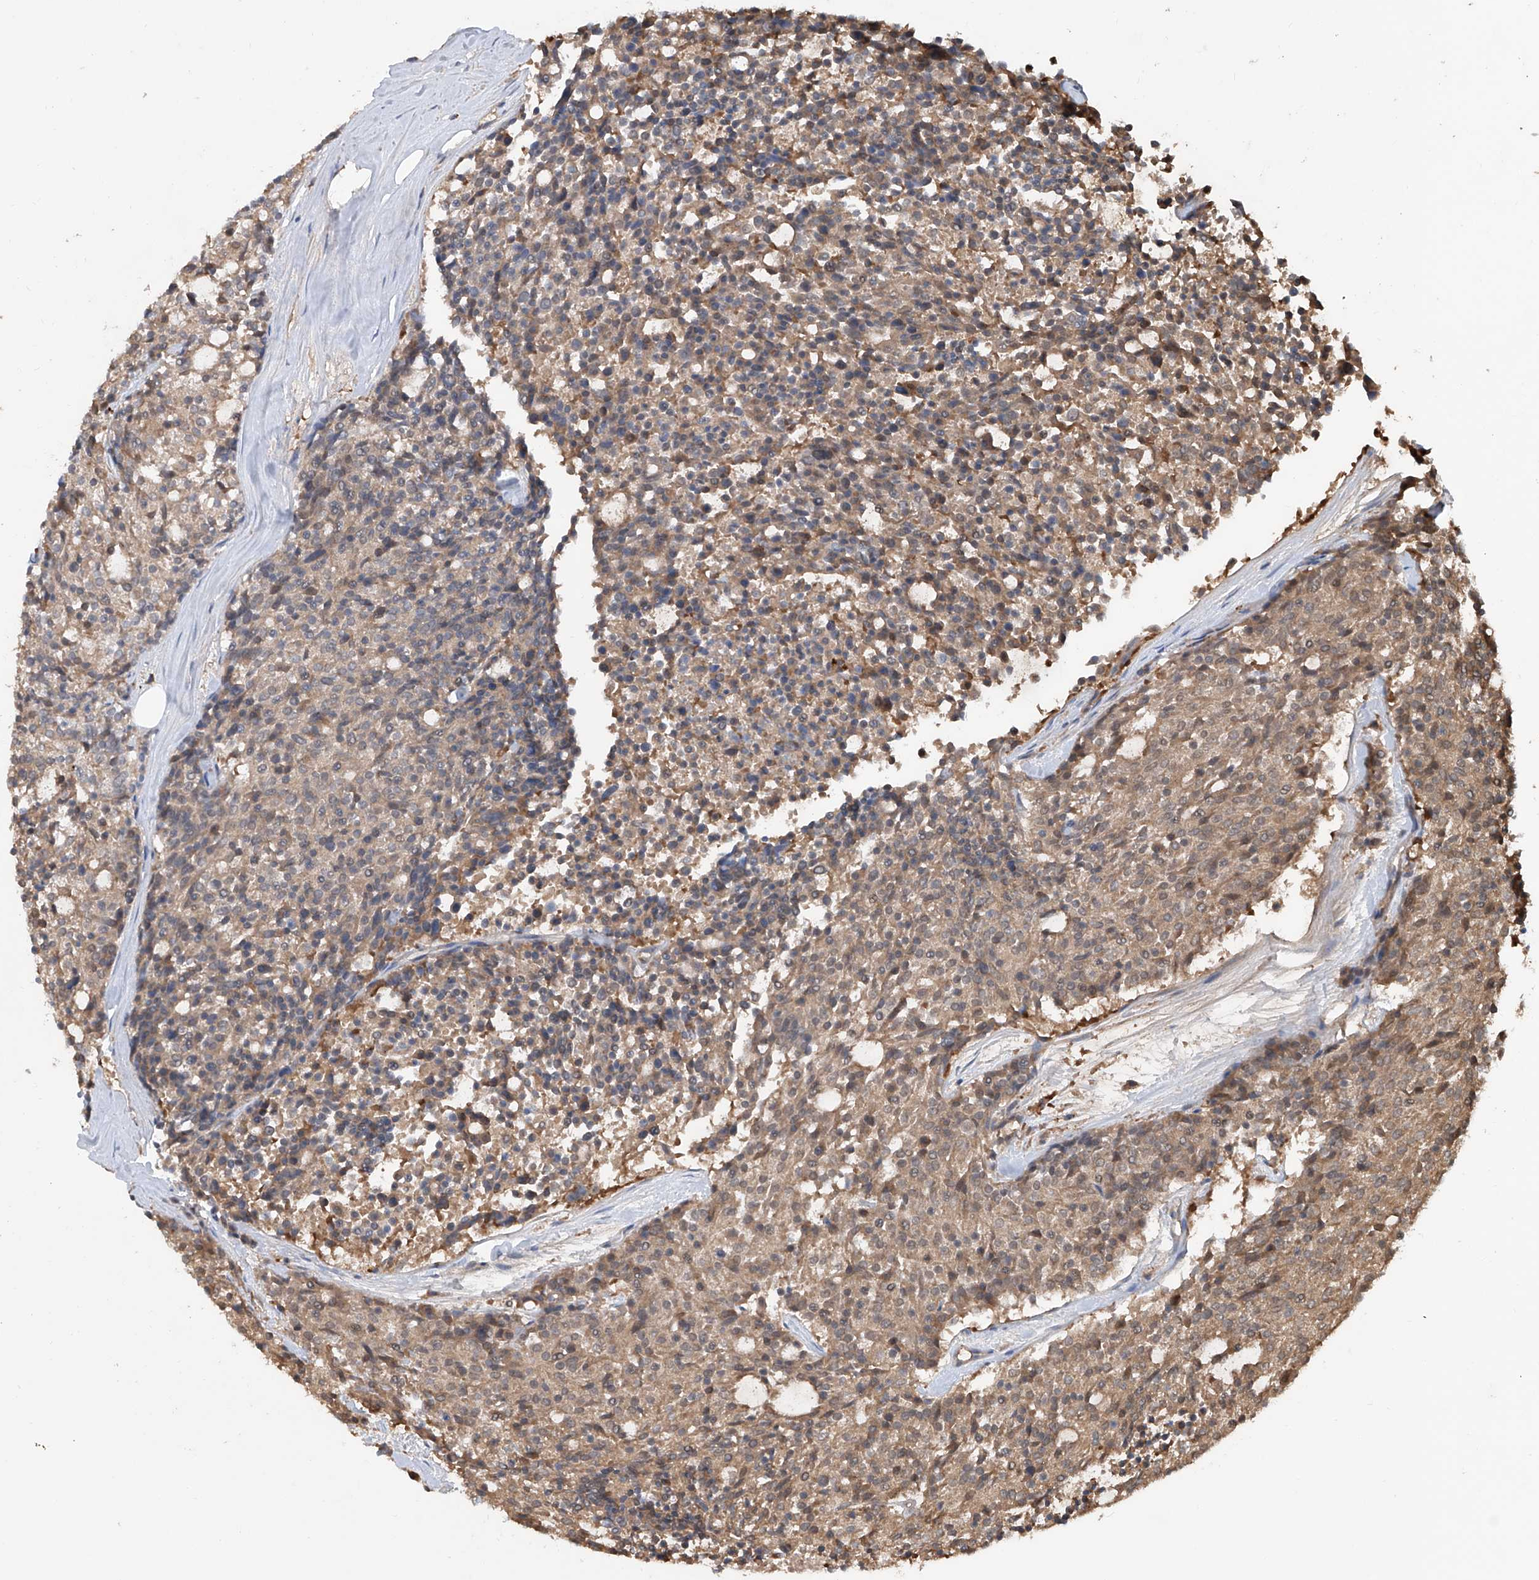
{"staining": {"intensity": "moderate", "quantity": "25%-75%", "location": "cytoplasmic/membranous"}, "tissue": "carcinoid", "cell_type": "Tumor cells", "image_type": "cancer", "snomed": [{"axis": "morphology", "description": "Carcinoid, malignant, NOS"}, {"axis": "topography", "description": "Pancreas"}], "caption": "Immunohistochemical staining of carcinoid shows medium levels of moderate cytoplasmic/membranous protein expression in about 25%-75% of tumor cells.", "gene": "HOXC8", "patient": {"sex": "female", "age": 54}}